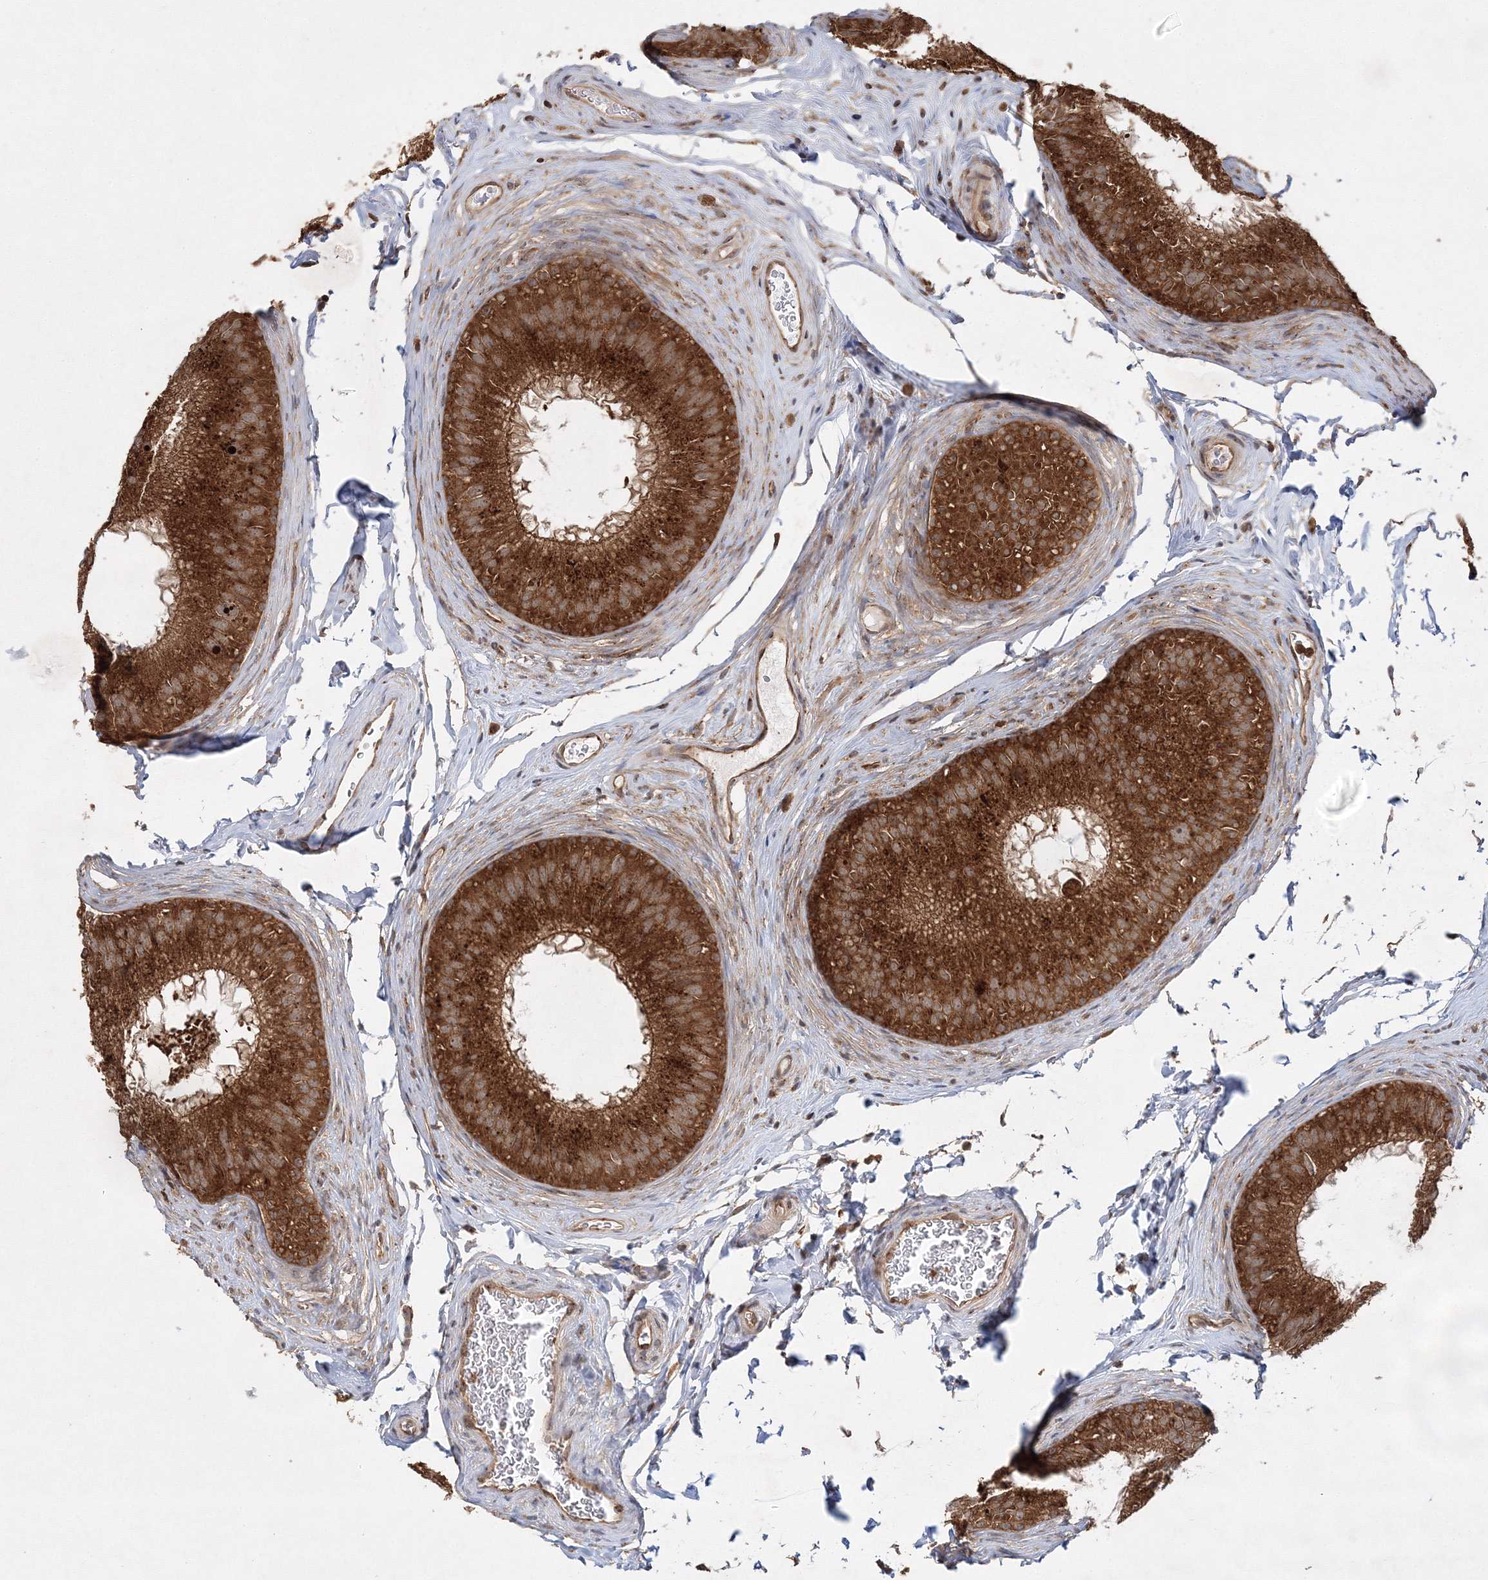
{"staining": {"intensity": "strong", "quantity": ">75%", "location": "cytoplasmic/membranous"}, "tissue": "epididymis", "cell_type": "Glandular cells", "image_type": "normal", "snomed": [{"axis": "morphology", "description": "Normal tissue, NOS"}, {"axis": "topography", "description": "Epididymis"}], "caption": "This is a micrograph of immunohistochemistry staining of normal epididymis, which shows strong staining in the cytoplasmic/membranous of glandular cells.", "gene": "WDR37", "patient": {"sex": "male", "age": 32}}